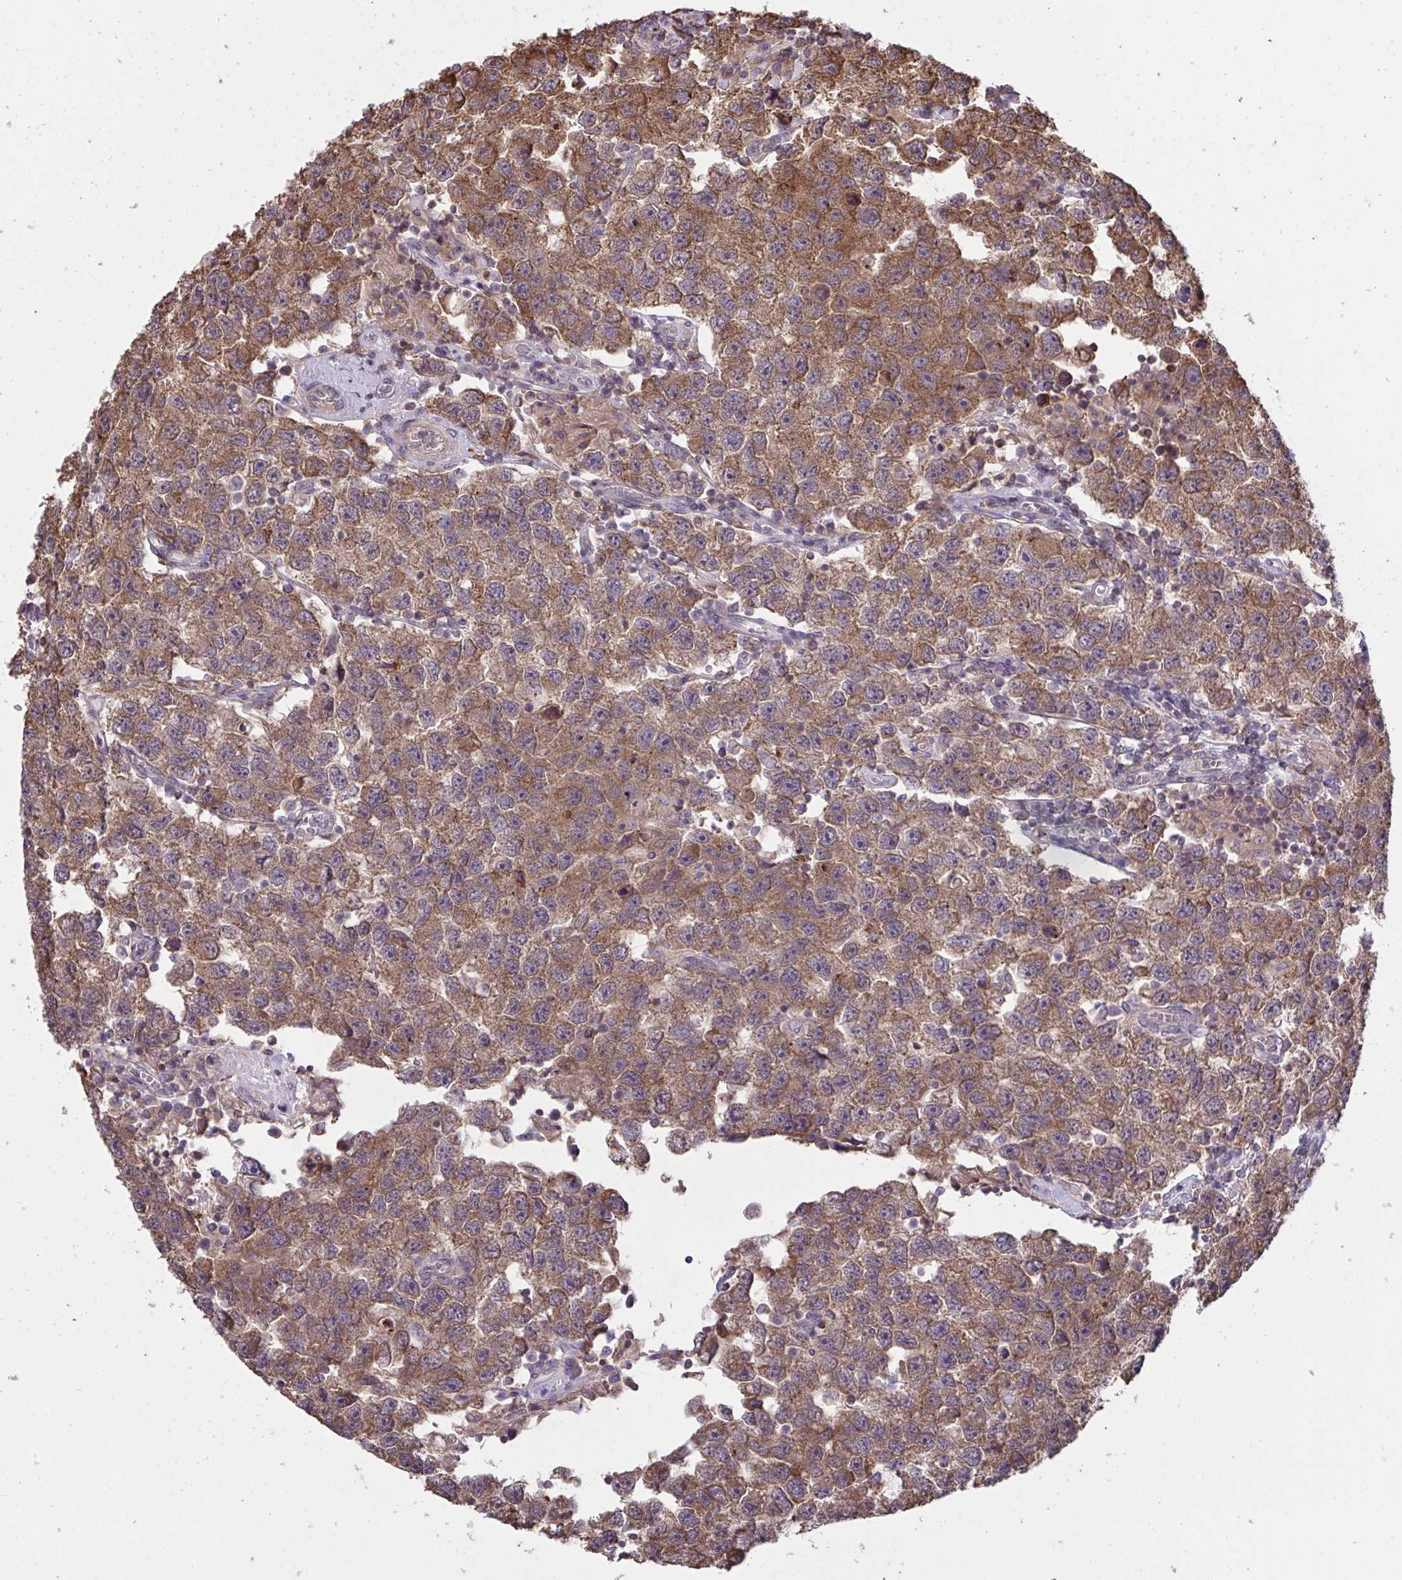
{"staining": {"intensity": "moderate", "quantity": ">75%", "location": "cytoplasmic/membranous"}, "tissue": "testis cancer", "cell_type": "Tumor cells", "image_type": "cancer", "snomed": [{"axis": "morphology", "description": "Seminoma, NOS"}, {"axis": "topography", "description": "Testis"}], "caption": "Human testis cancer (seminoma) stained for a protein (brown) demonstrates moderate cytoplasmic/membranous positive positivity in approximately >75% of tumor cells.", "gene": "PPM1H", "patient": {"sex": "male", "age": 26}}